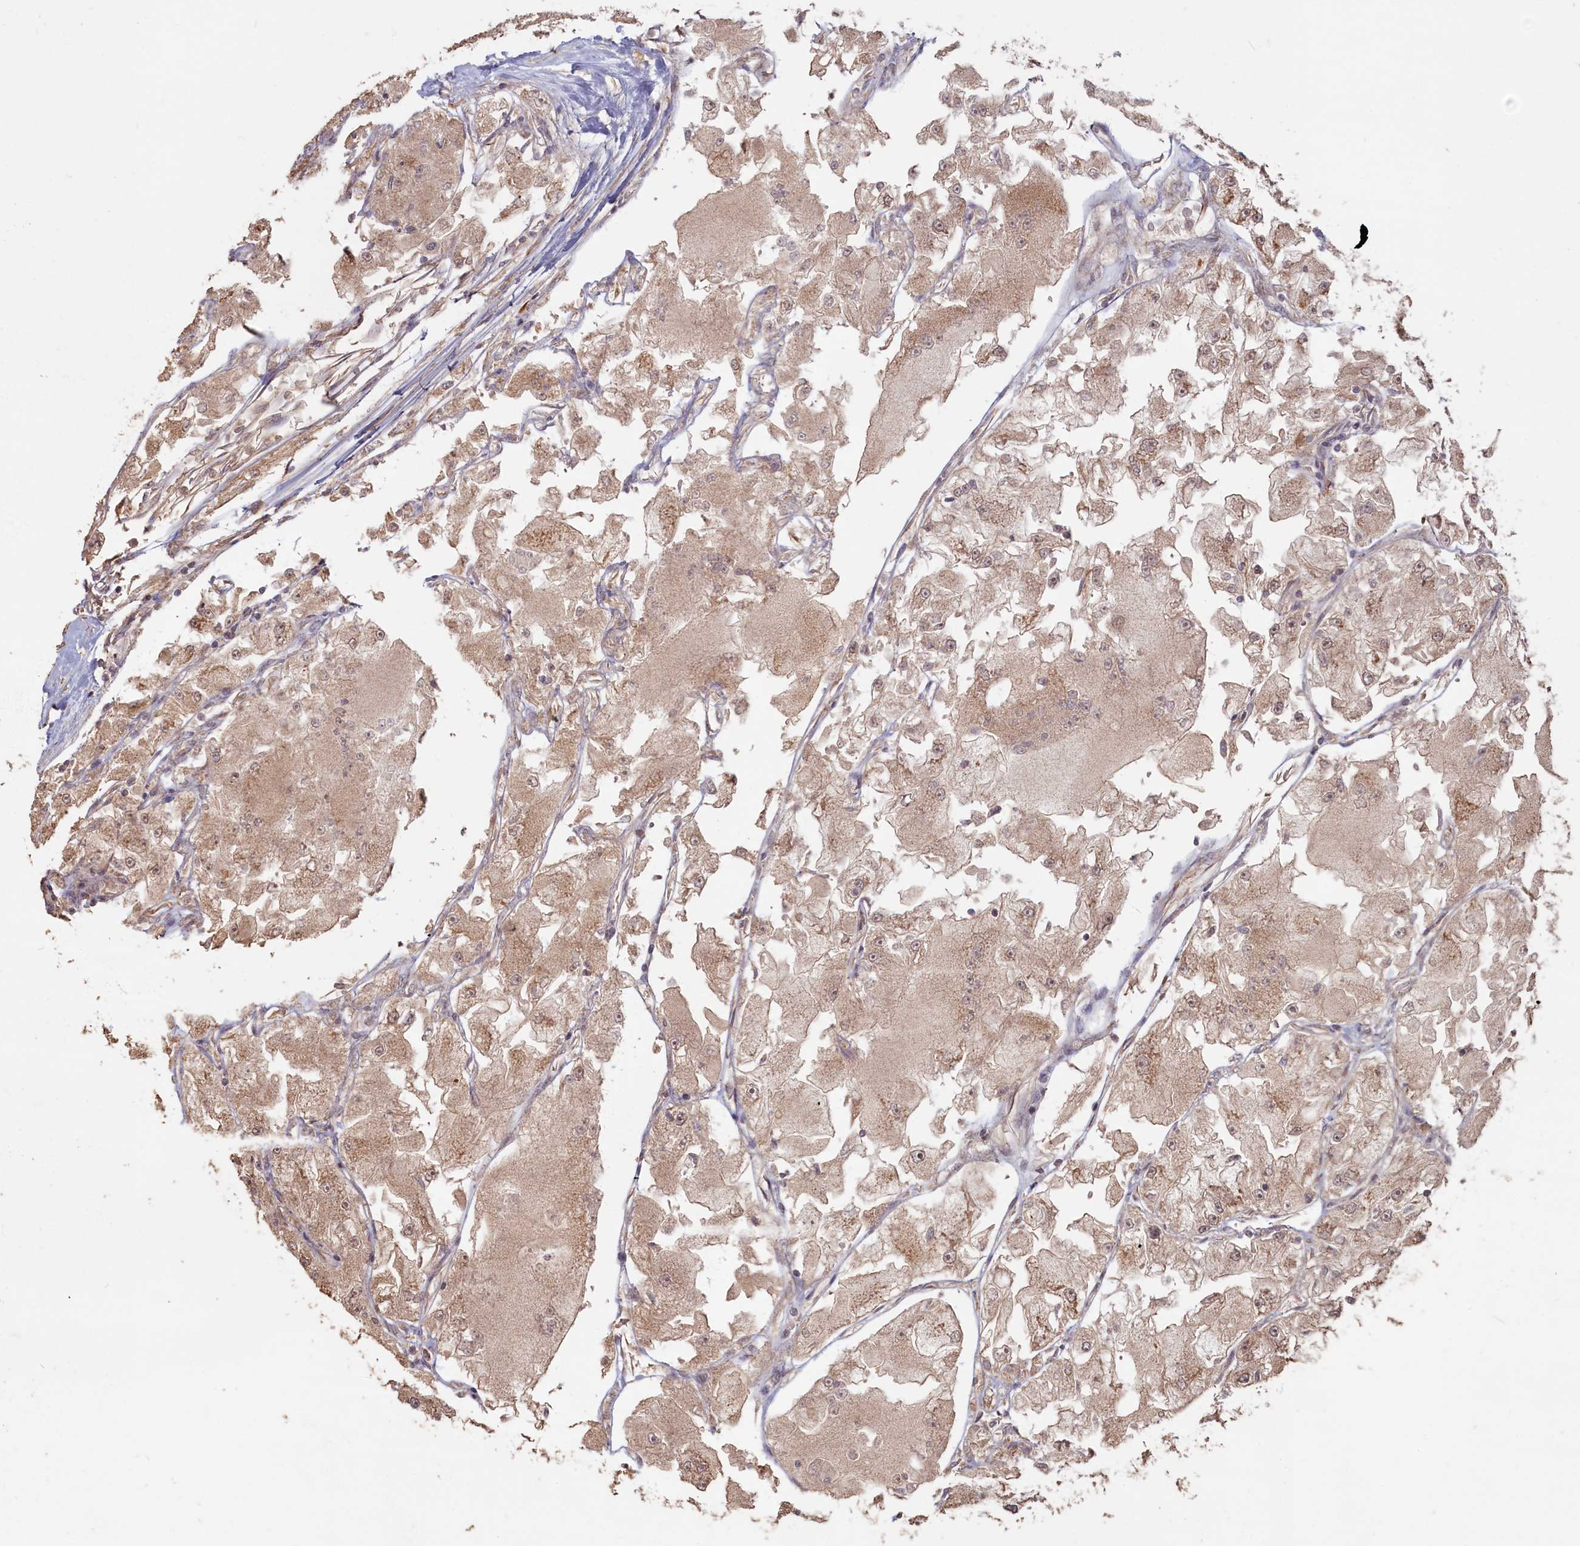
{"staining": {"intensity": "weak", "quantity": ">75%", "location": "cytoplasmic/membranous,nuclear"}, "tissue": "renal cancer", "cell_type": "Tumor cells", "image_type": "cancer", "snomed": [{"axis": "morphology", "description": "Adenocarcinoma, NOS"}, {"axis": "topography", "description": "Kidney"}], "caption": "Protein staining exhibits weak cytoplasmic/membranous and nuclear positivity in approximately >75% of tumor cells in adenocarcinoma (renal).", "gene": "HIF3A", "patient": {"sex": "female", "age": 72}}